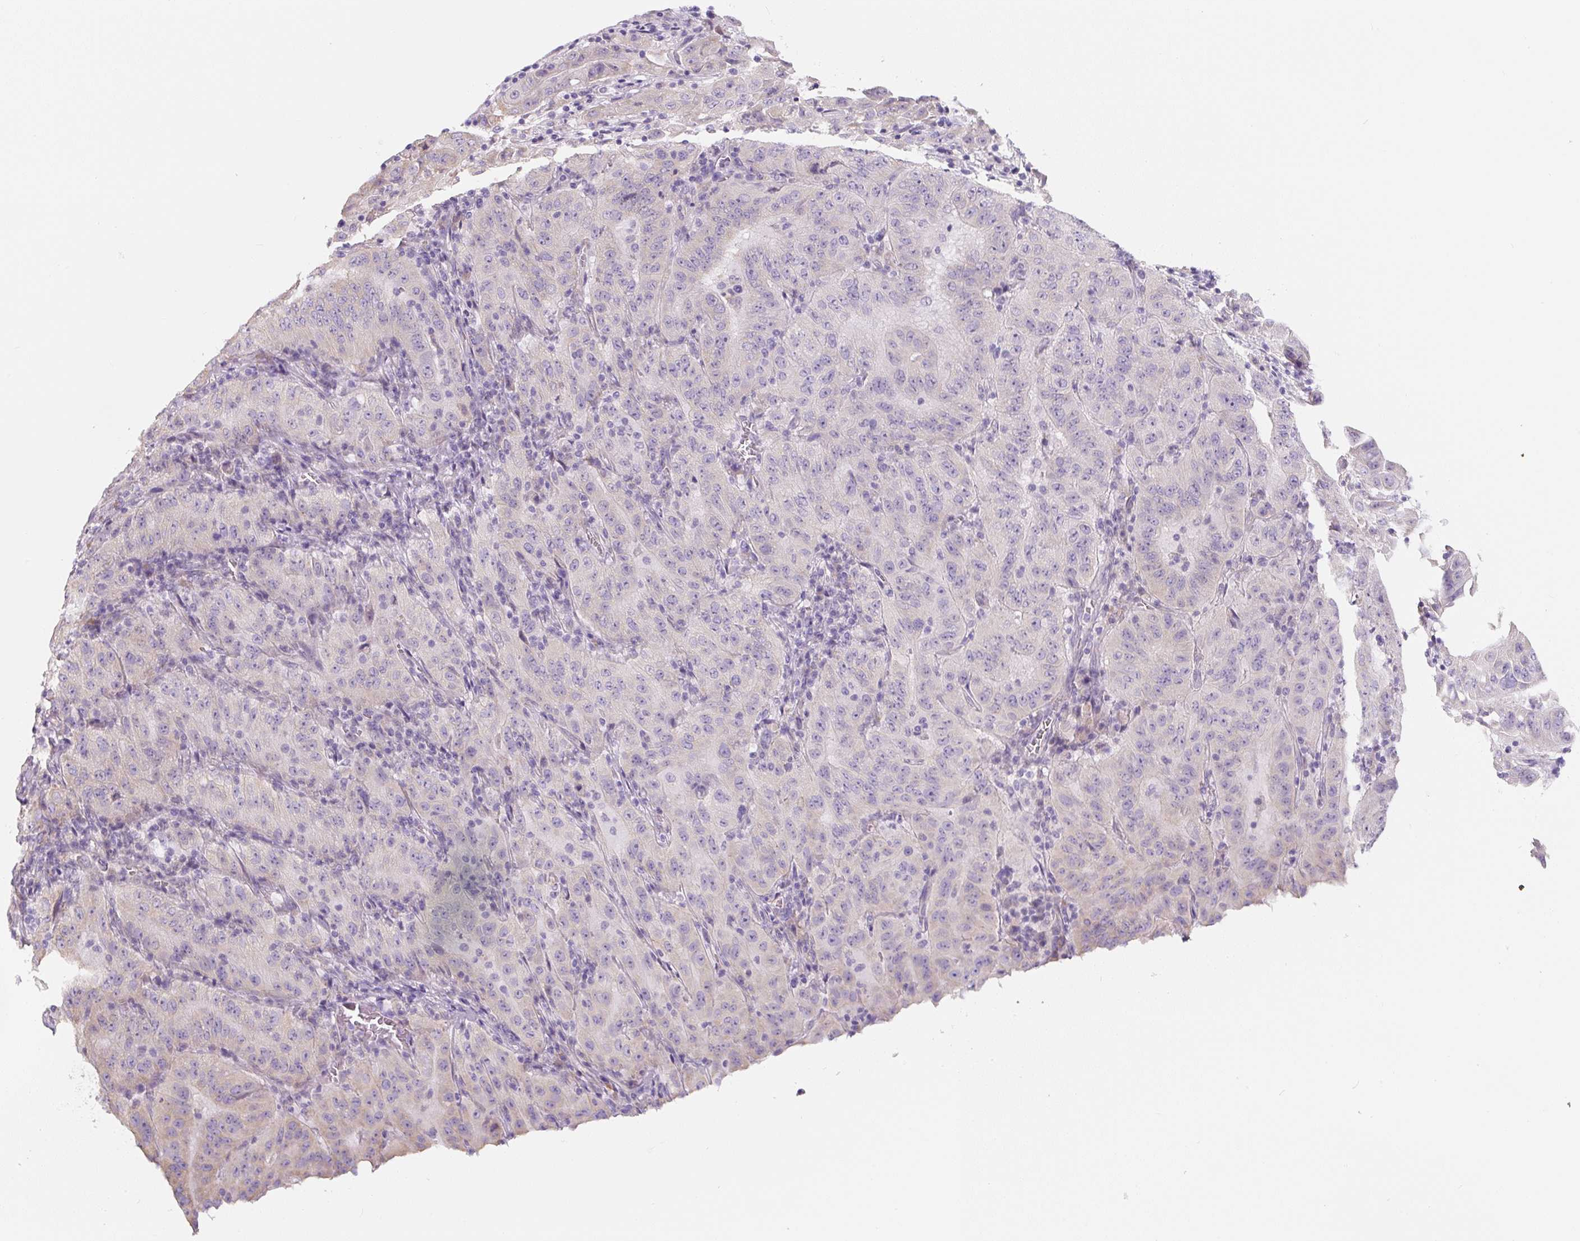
{"staining": {"intensity": "negative", "quantity": "none", "location": "none"}, "tissue": "pancreatic cancer", "cell_type": "Tumor cells", "image_type": "cancer", "snomed": [{"axis": "morphology", "description": "Adenocarcinoma, NOS"}, {"axis": "topography", "description": "Pancreas"}], "caption": "Tumor cells show no significant protein positivity in pancreatic cancer (adenocarcinoma). Nuclei are stained in blue.", "gene": "PWWP3B", "patient": {"sex": "male", "age": 63}}